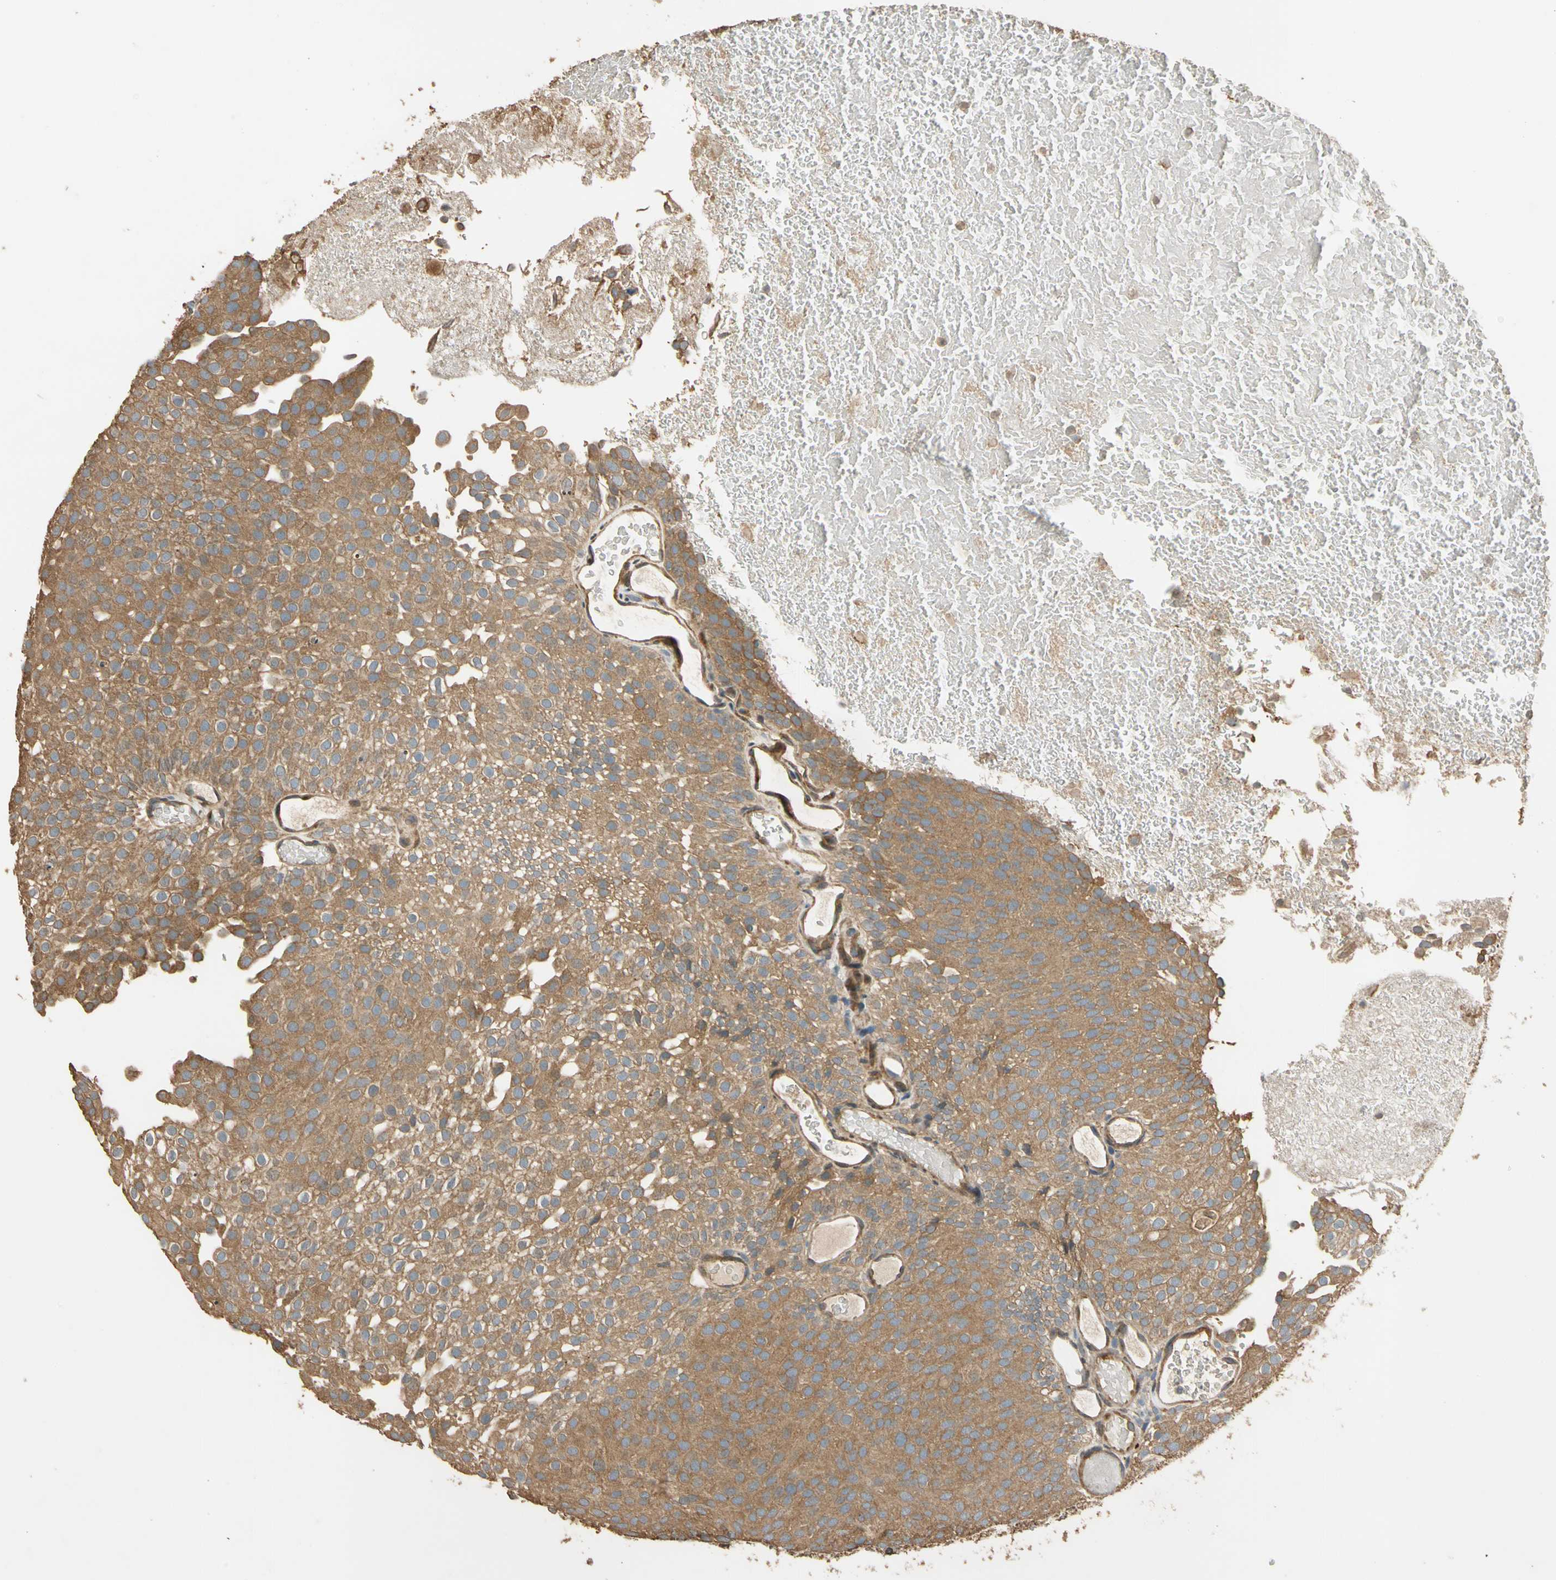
{"staining": {"intensity": "moderate", "quantity": ">75%", "location": "cytoplasmic/membranous"}, "tissue": "urothelial cancer", "cell_type": "Tumor cells", "image_type": "cancer", "snomed": [{"axis": "morphology", "description": "Urothelial carcinoma, Low grade"}, {"axis": "topography", "description": "Urinary bladder"}], "caption": "Low-grade urothelial carcinoma tissue reveals moderate cytoplasmic/membranous staining in approximately >75% of tumor cells, visualized by immunohistochemistry.", "gene": "MGRN1", "patient": {"sex": "male", "age": 78}}